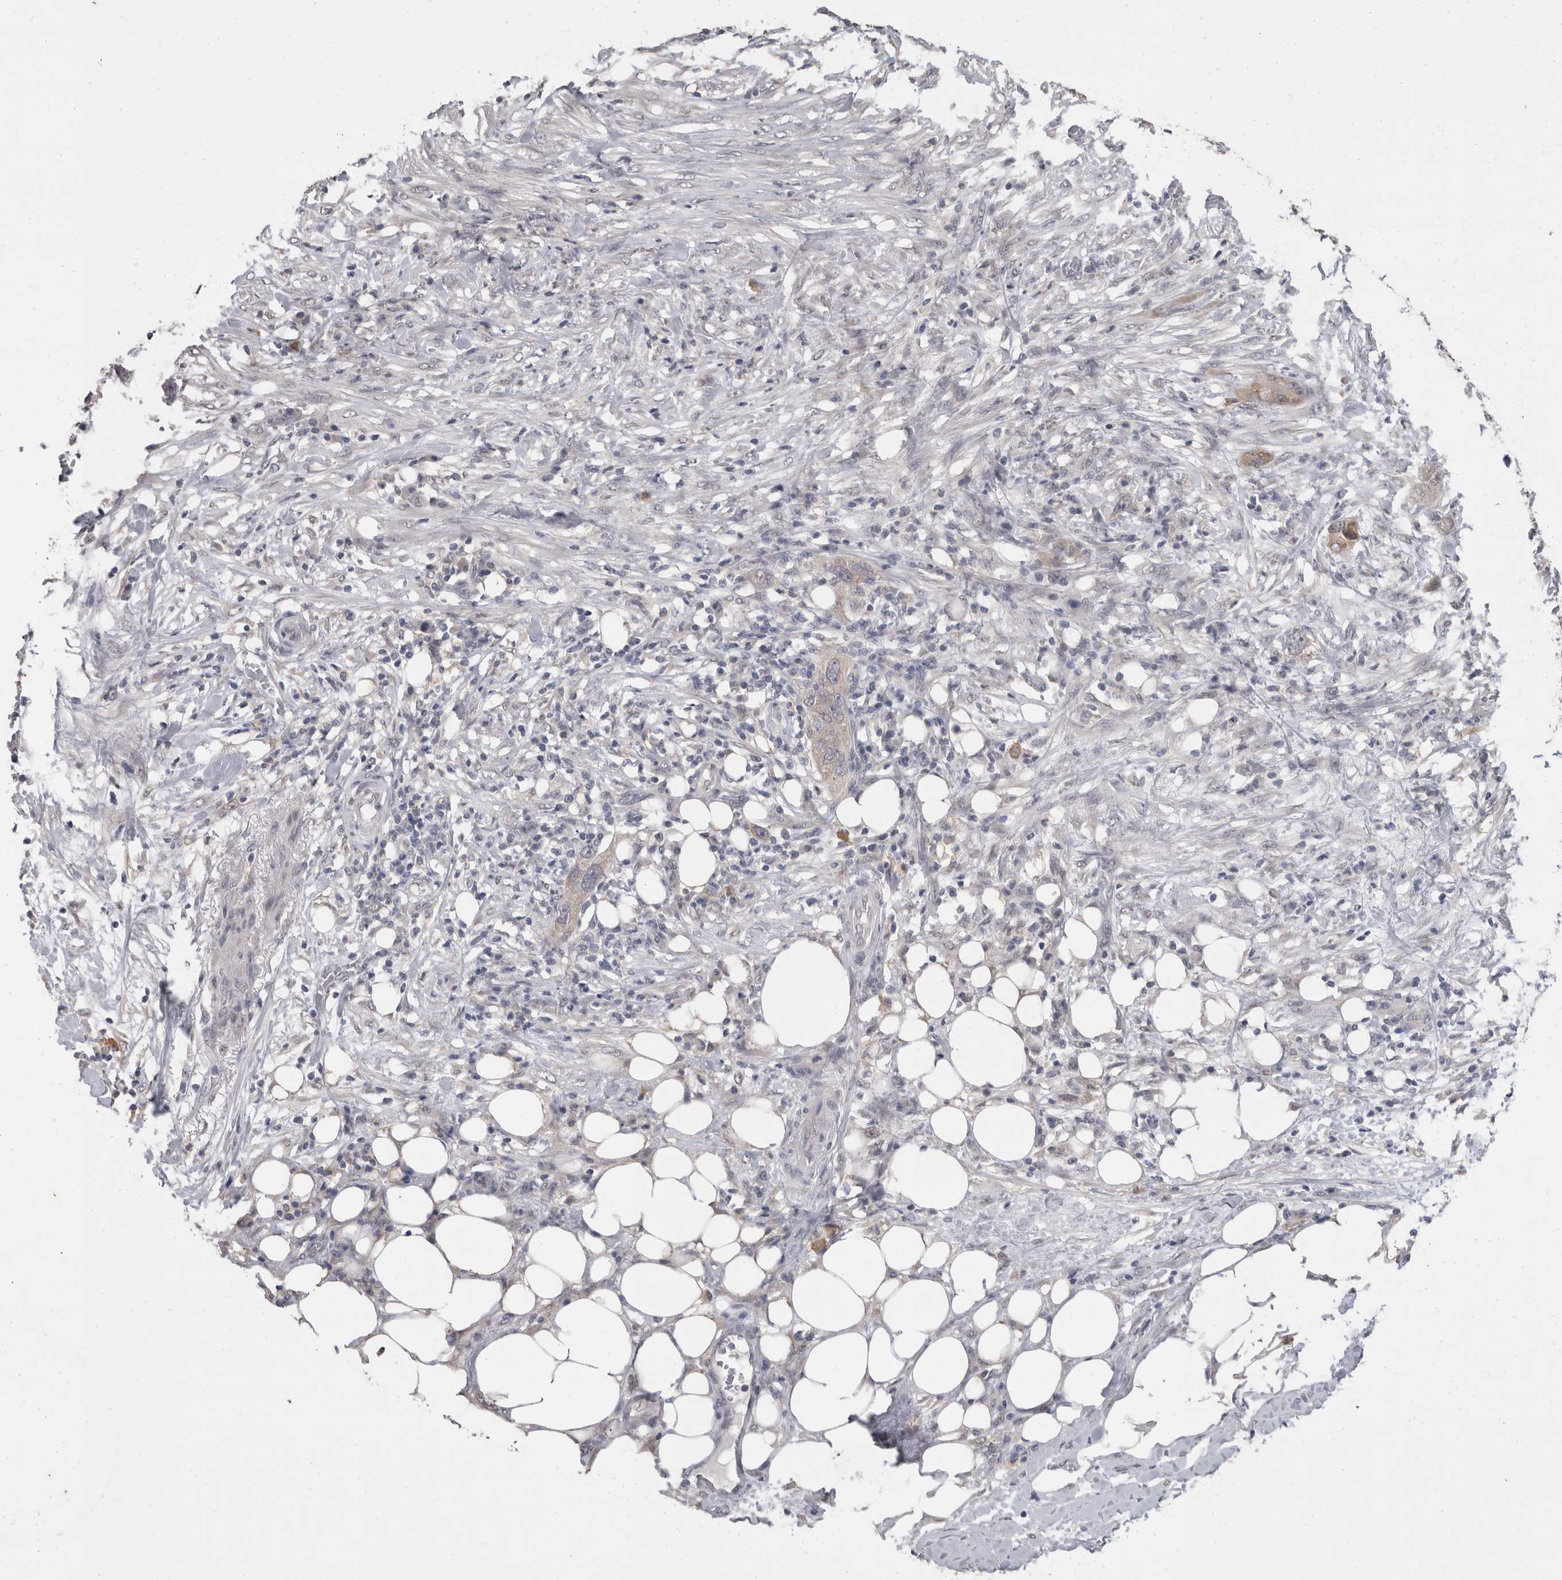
{"staining": {"intensity": "weak", "quantity": "<25%", "location": "cytoplasmic/membranous"}, "tissue": "pancreatic cancer", "cell_type": "Tumor cells", "image_type": "cancer", "snomed": [{"axis": "morphology", "description": "Adenocarcinoma, NOS"}, {"axis": "topography", "description": "Pancreas"}], "caption": "Tumor cells show no significant expression in pancreatic adenocarcinoma.", "gene": "FHOD3", "patient": {"sex": "female", "age": 78}}